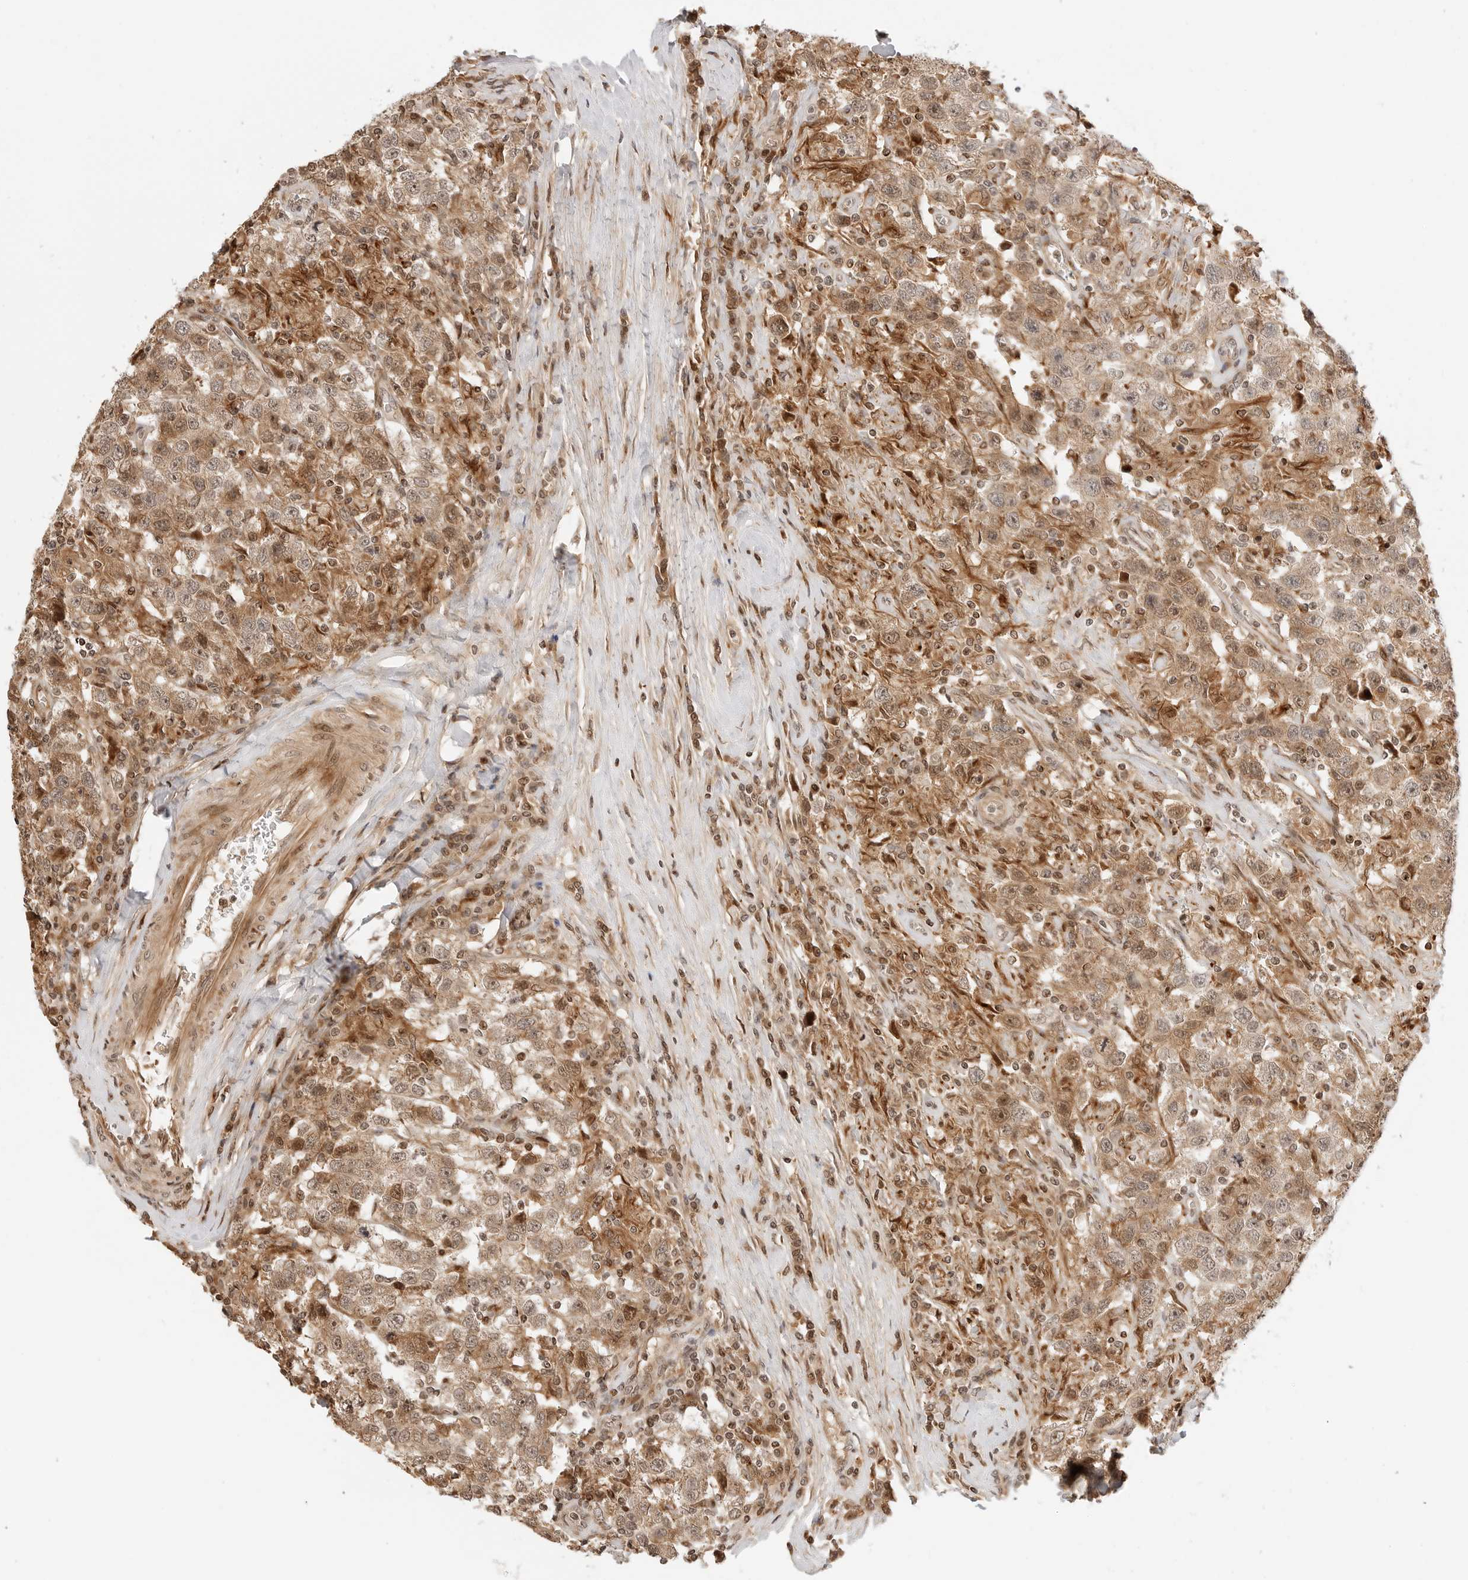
{"staining": {"intensity": "moderate", "quantity": ">75%", "location": "cytoplasmic/membranous,nuclear"}, "tissue": "testis cancer", "cell_type": "Tumor cells", "image_type": "cancer", "snomed": [{"axis": "morphology", "description": "Seminoma, NOS"}, {"axis": "topography", "description": "Testis"}], "caption": "Tumor cells exhibit moderate cytoplasmic/membranous and nuclear expression in about >75% of cells in seminoma (testis).", "gene": "GEM", "patient": {"sex": "male", "age": 41}}